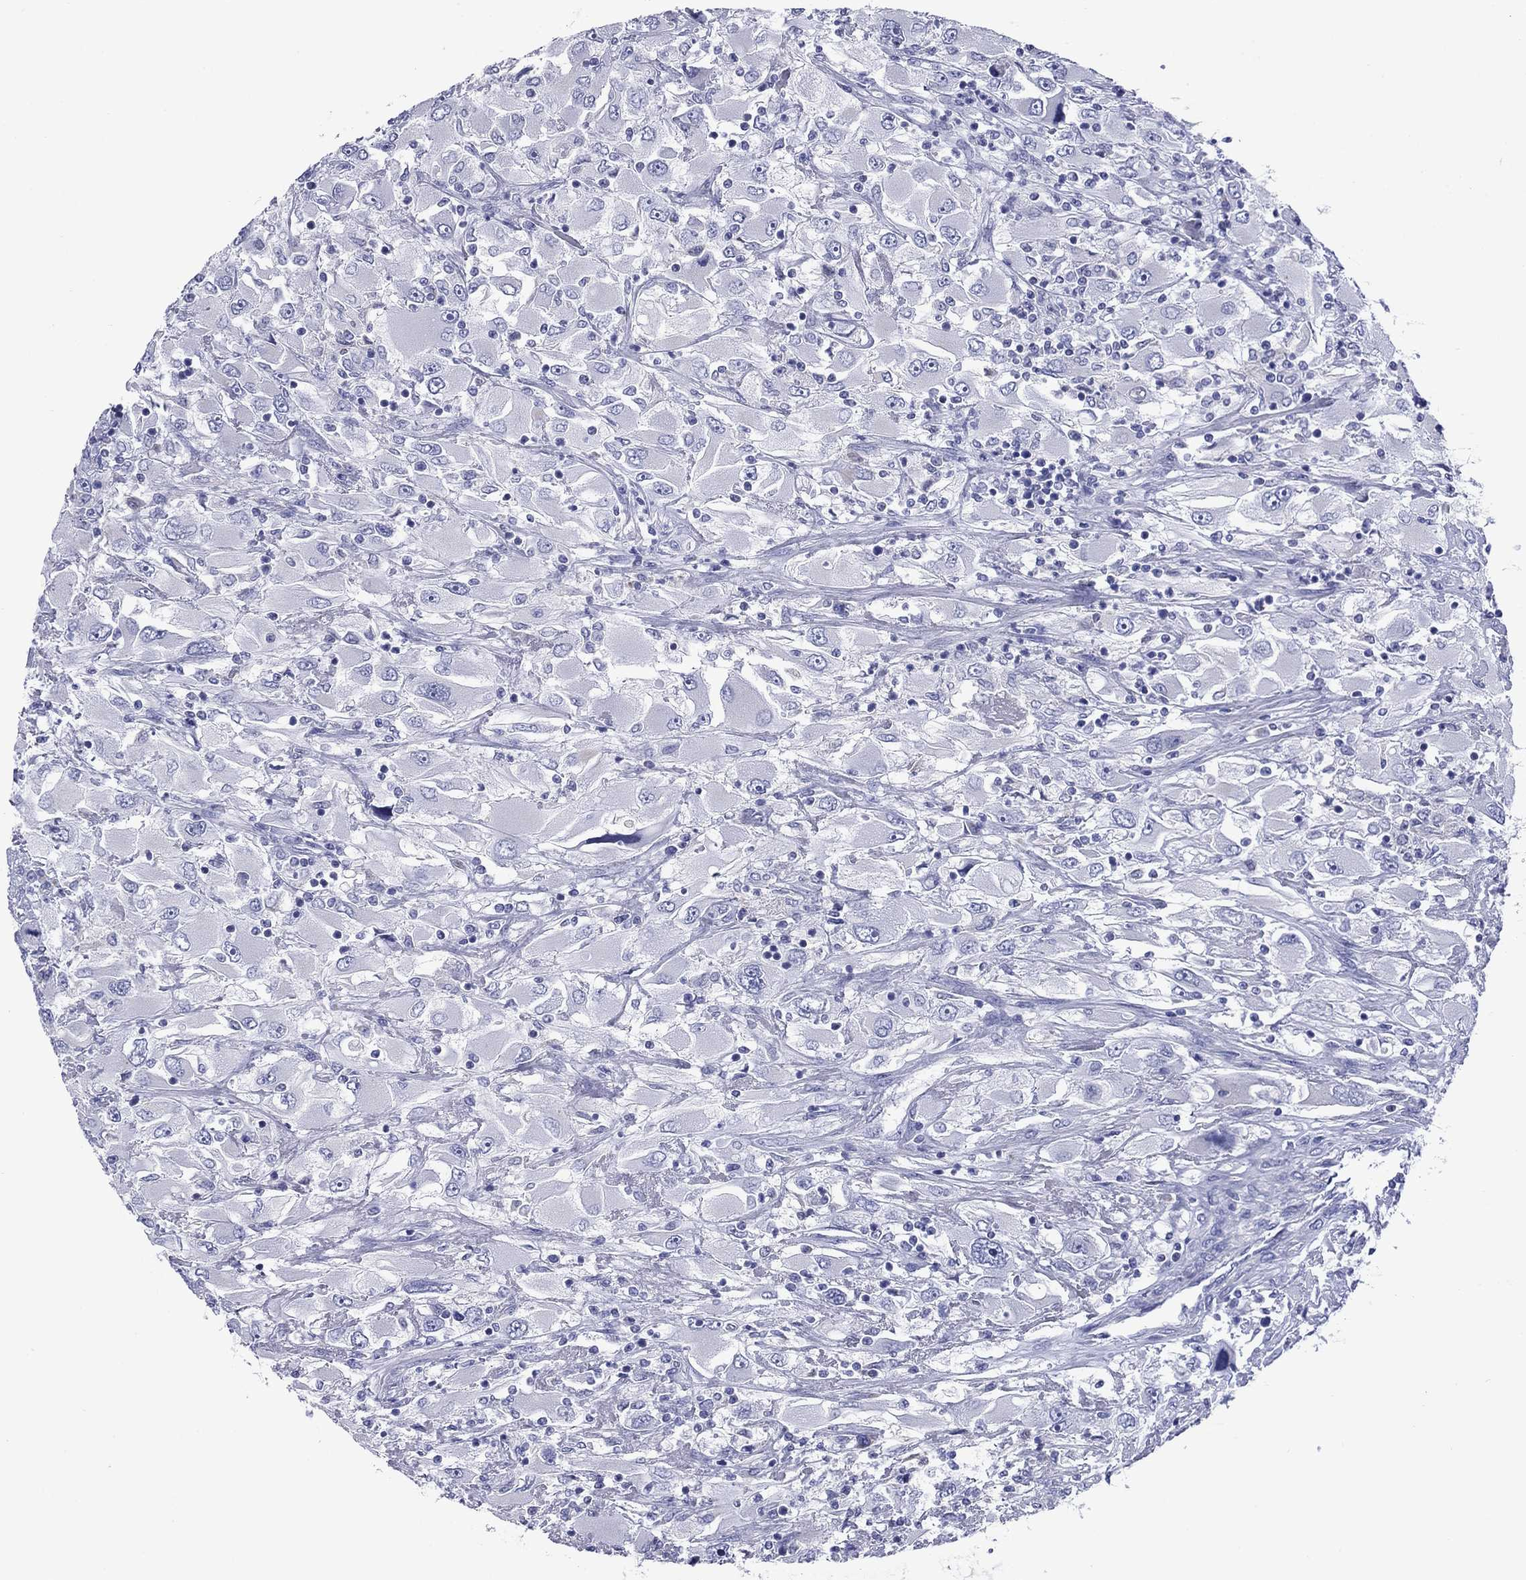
{"staining": {"intensity": "negative", "quantity": "none", "location": "none"}, "tissue": "renal cancer", "cell_type": "Tumor cells", "image_type": "cancer", "snomed": [{"axis": "morphology", "description": "Adenocarcinoma, NOS"}, {"axis": "topography", "description": "Kidney"}], "caption": "Histopathology image shows no significant protein positivity in tumor cells of renal cancer (adenocarcinoma).", "gene": "ACADSB", "patient": {"sex": "female", "age": 52}}